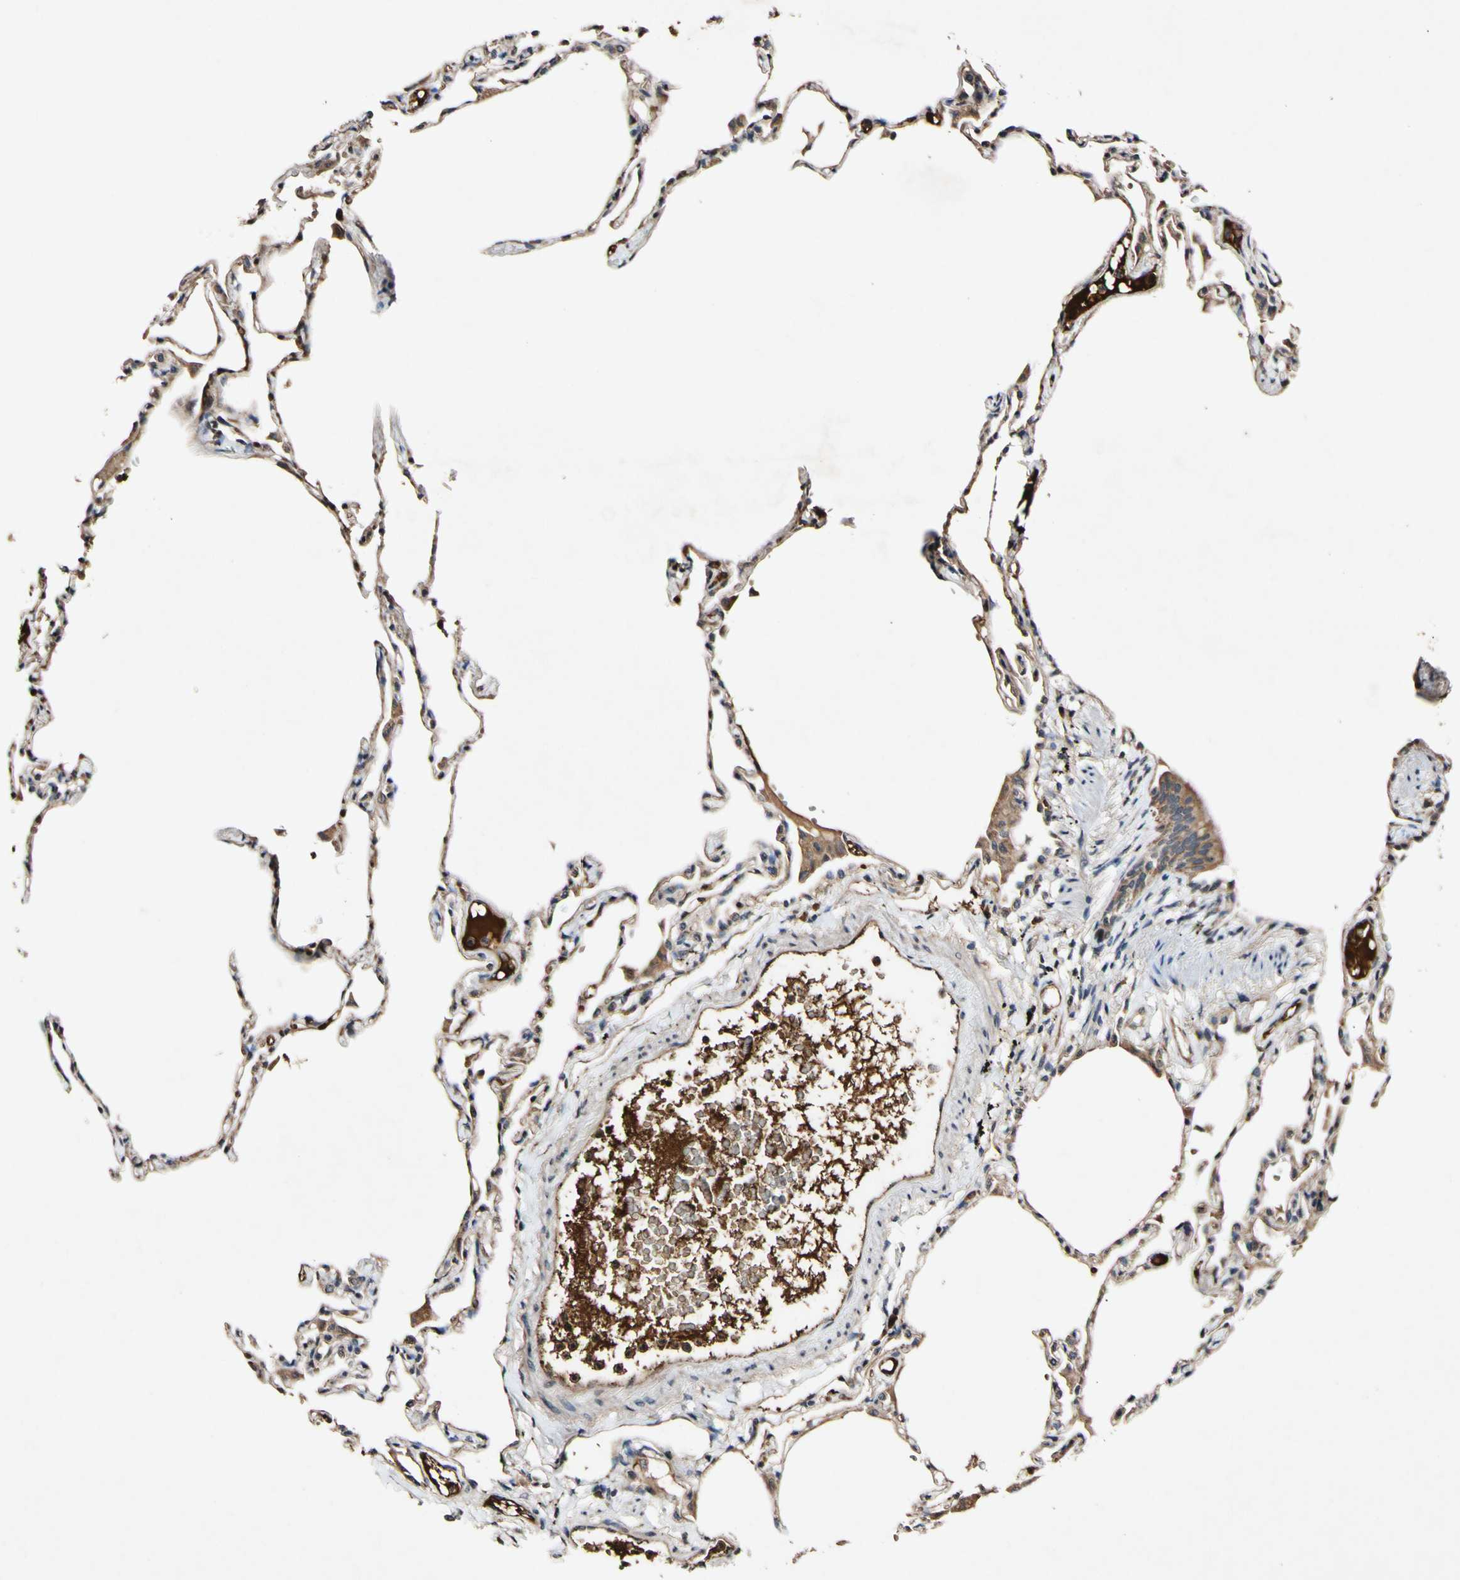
{"staining": {"intensity": "strong", "quantity": "25%-75%", "location": "cytoplasmic/membranous"}, "tissue": "lung", "cell_type": "Alveolar cells", "image_type": "normal", "snomed": [{"axis": "morphology", "description": "Normal tissue, NOS"}, {"axis": "topography", "description": "Lung"}], "caption": "A brown stain shows strong cytoplasmic/membranous expression of a protein in alveolar cells of benign human lung. (IHC, brightfield microscopy, high magnification).", "gene": "PLAT", "patient": {"sex": "female", "age": 49}}